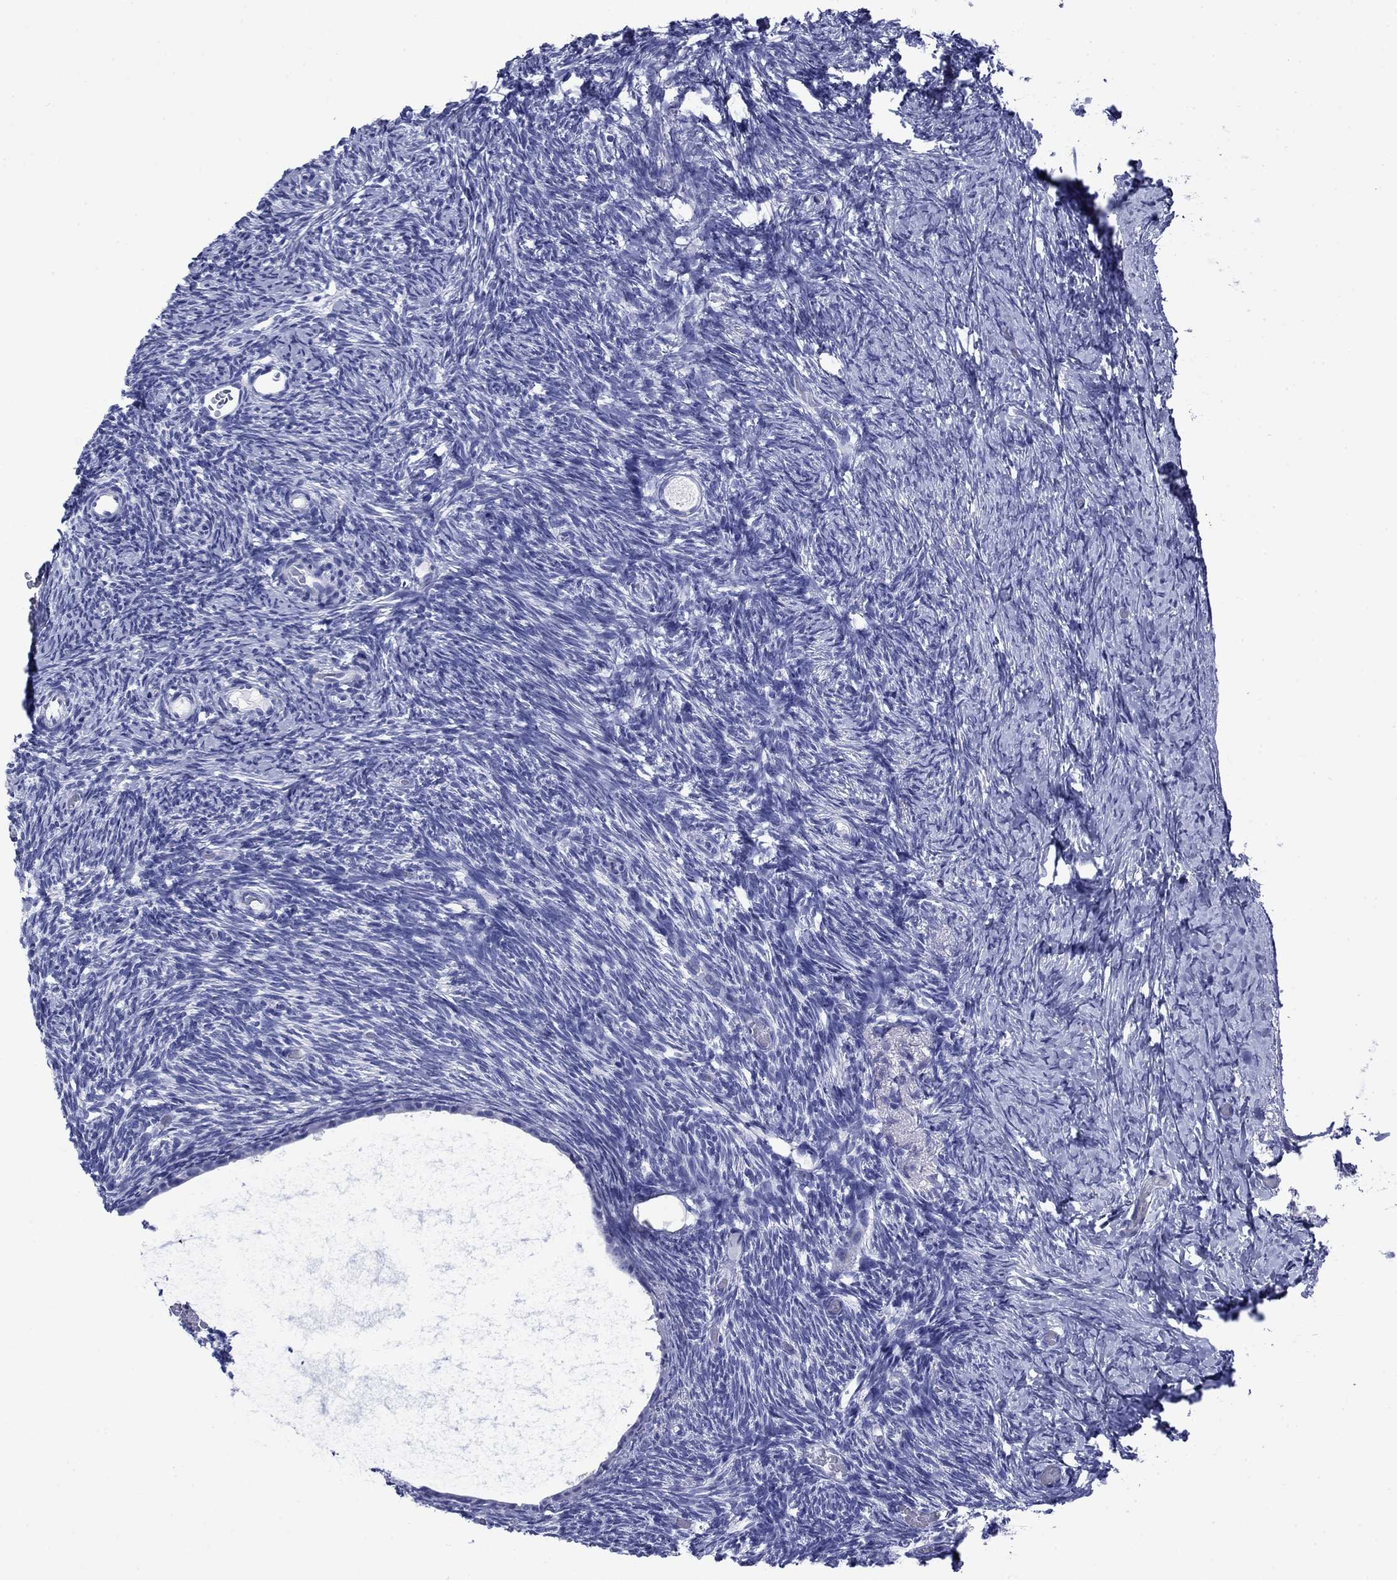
{"staining": {"intensity": "negative", "quantity": "none", "location": "none"}, "tissue": "ovary", "cell_type": "Follicle cells", "image_type": "normal", "snomed": [{"axis": "morphology", "description": "Normal tissue, NOS"}, {"axis": "topography", "description": "Ovary"}], "caption": "Ovary stained for a protein using IHC shows no expression follicle cells.", "gene": "GIP", "patient": {"sex": "female", "age": 39}}